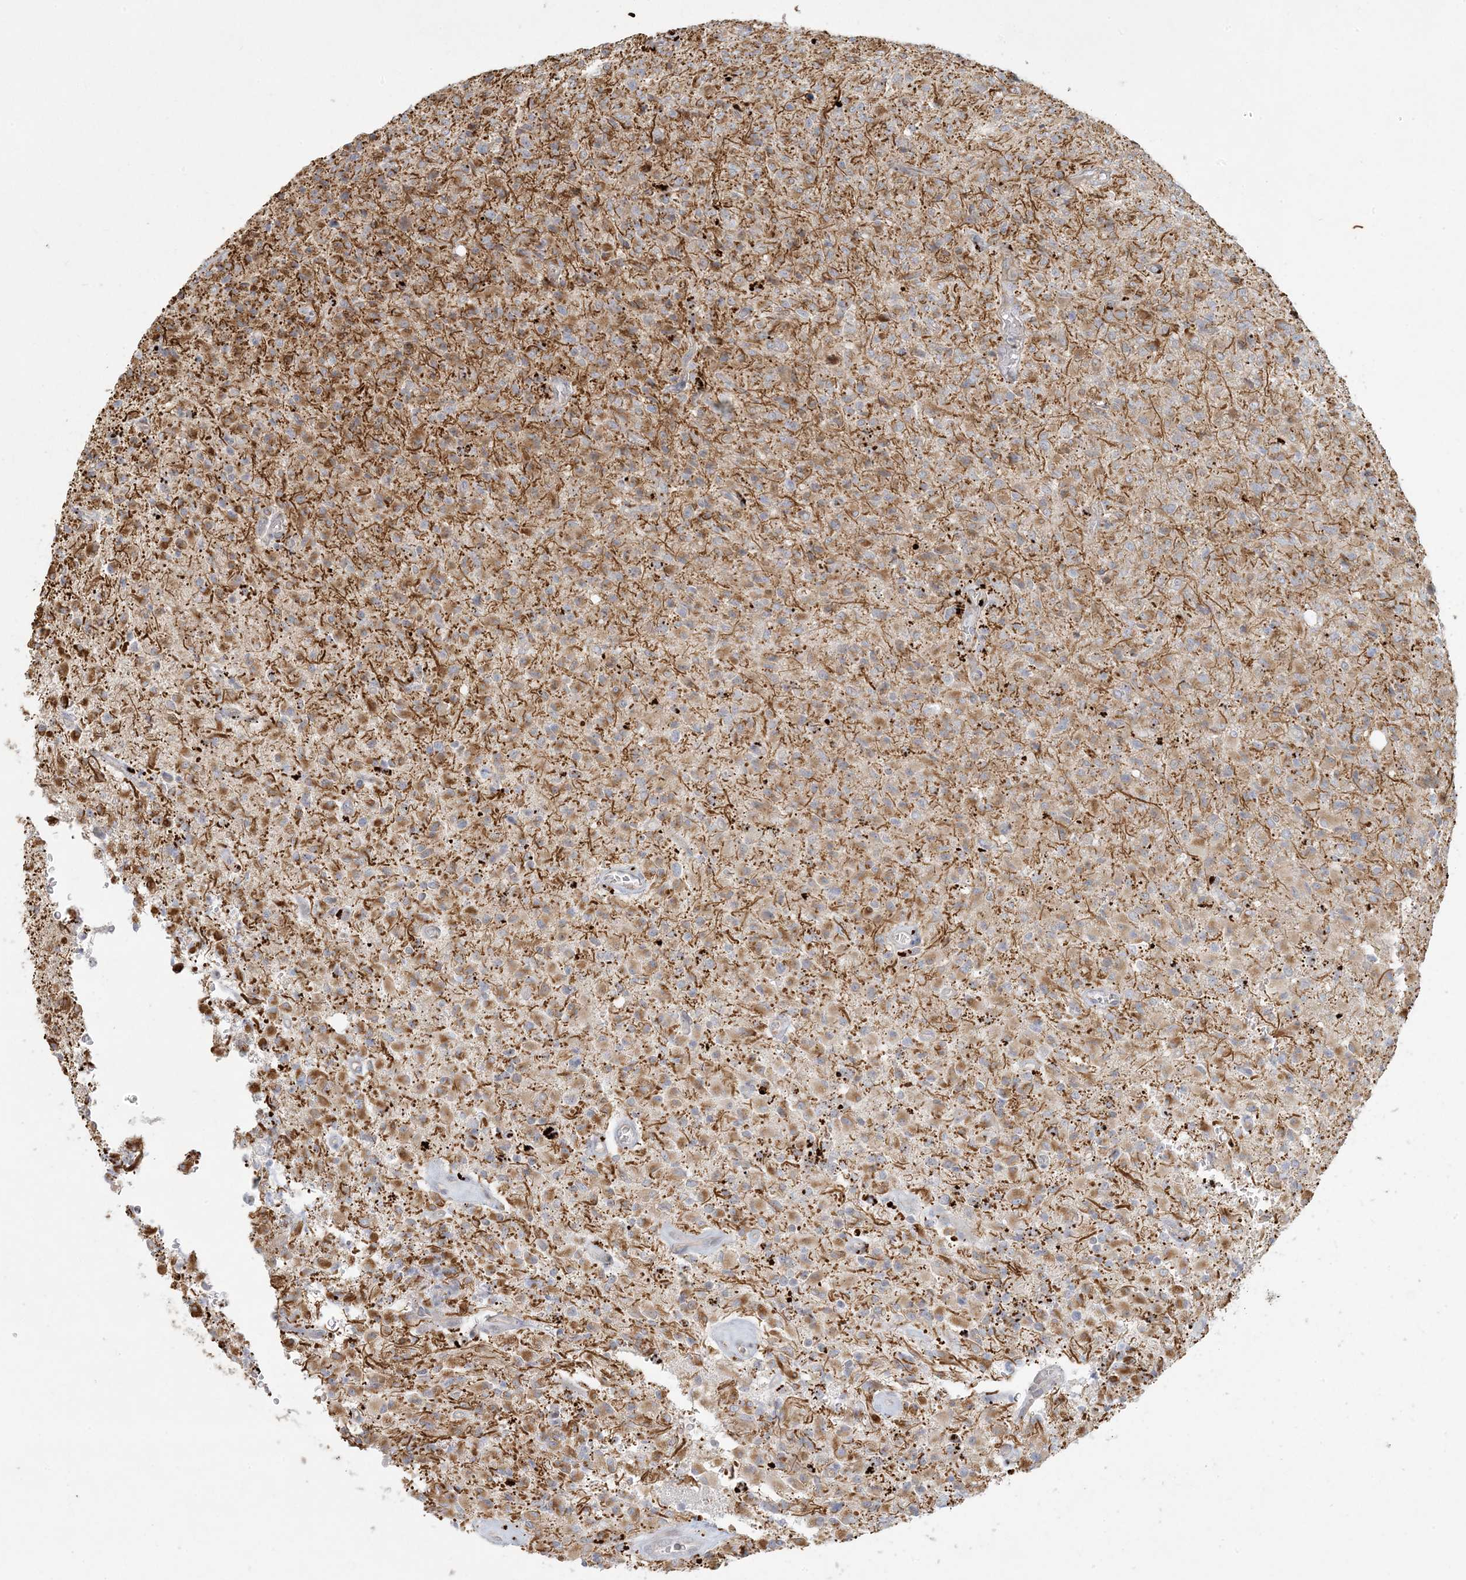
{"staining": {"intensity": "moderate", "quantity": ">75%", "location": "cytoplasmic/membranous"}, "tissue": "glioma", "cell_type": "Tumor cells", "image_type": "cancer", "snomed": [{"axis": "morphology", "description": "Glioma, malignant, High grade"}, {"axis": "topography", "description": "Brain"}], "caption": "Human malignant glioma (high-grade) stained with a protein marker shows moderate staining in tumor cells.", "gene": "MCAT", "patient": {"sex": "female", "age": 57}}